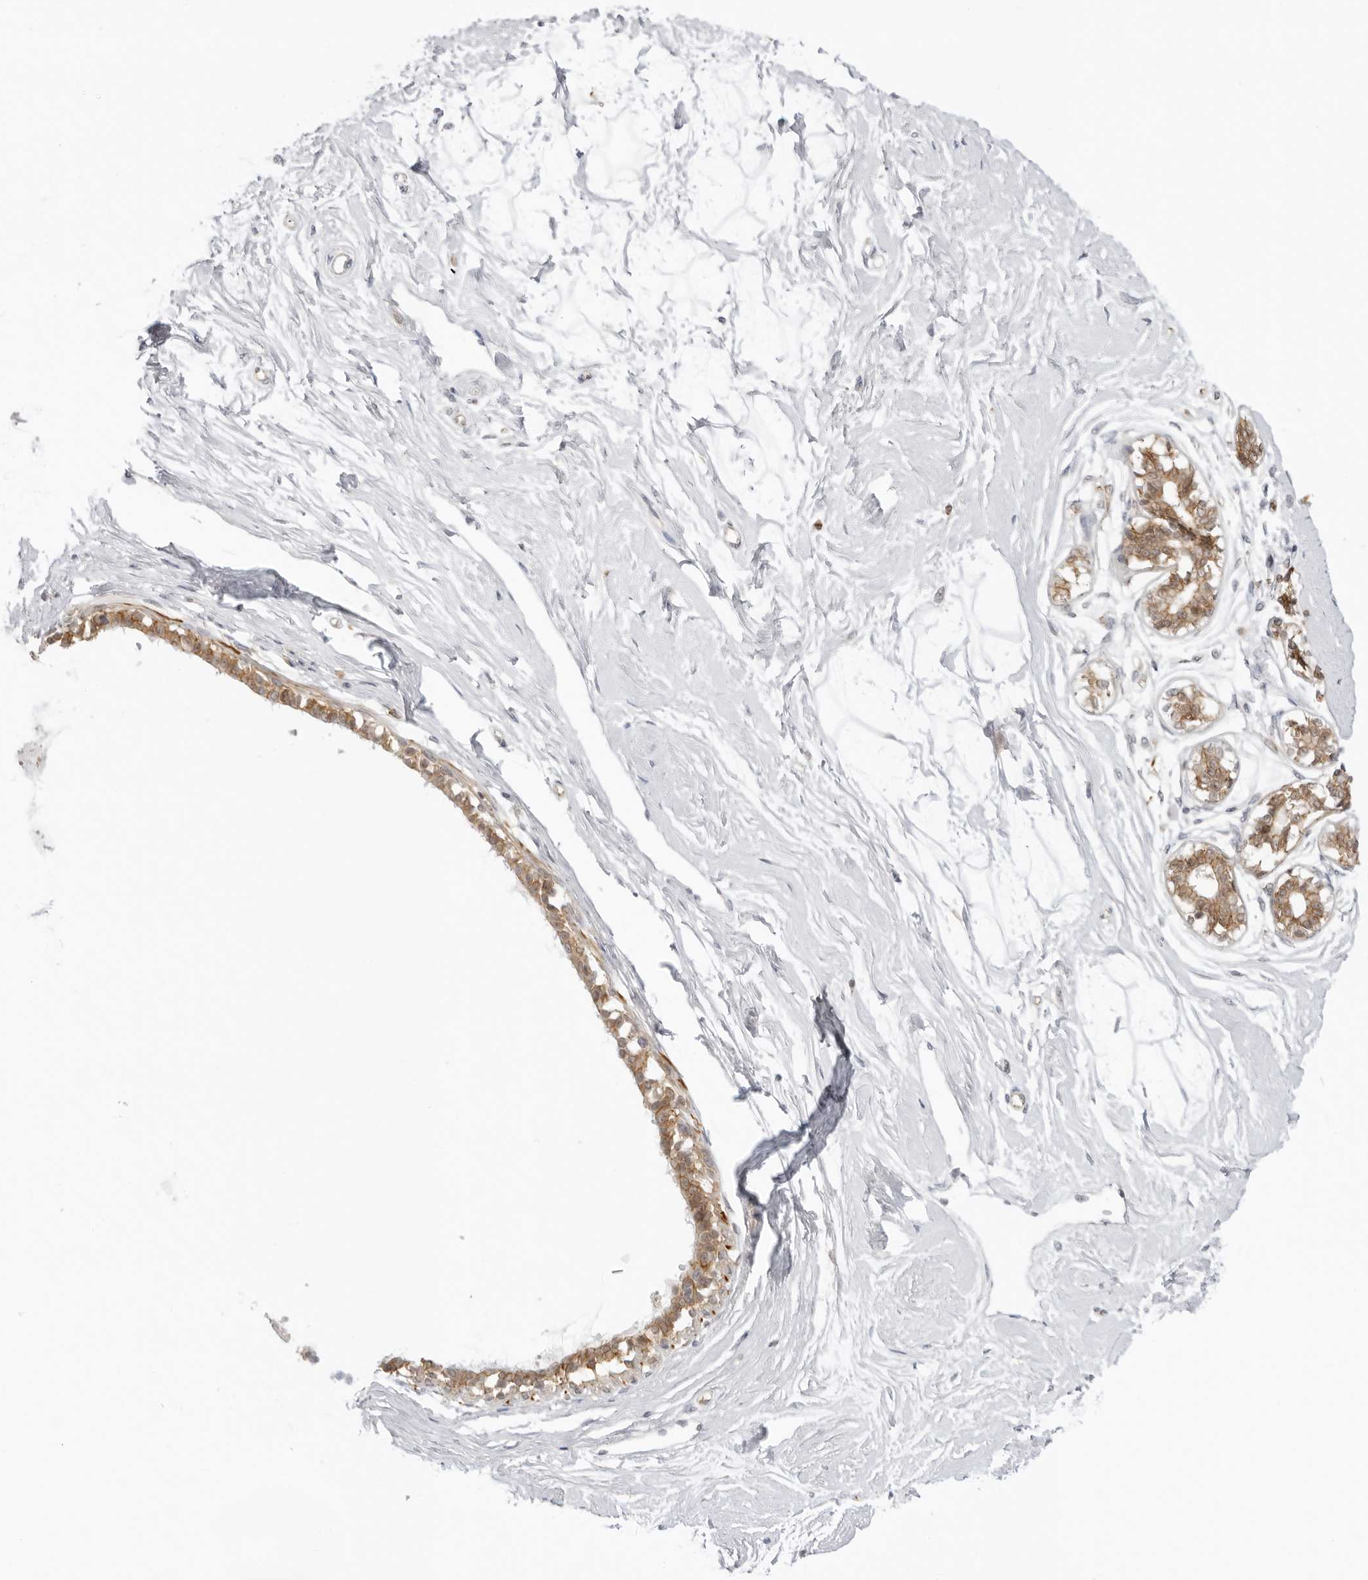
{"staining": {"intensity": "negative", "quantity": "none", "location": "none"}, "tissue": "breast", "cell_type": "Adipocytes", "image_type": "normal", "snomed": [{"axis": "morphology", "description": "Normal tissue, NOS"}, {"axis": "topography", "description": "Breast"}], "caption": "High power microscopy photomicrograph of an IHC micrograph of unremarkable breast, revealing no significant positivity in adipocytes.", "gene": "TRAPPC3", "patient": {"sex": "female", "age": 45}}